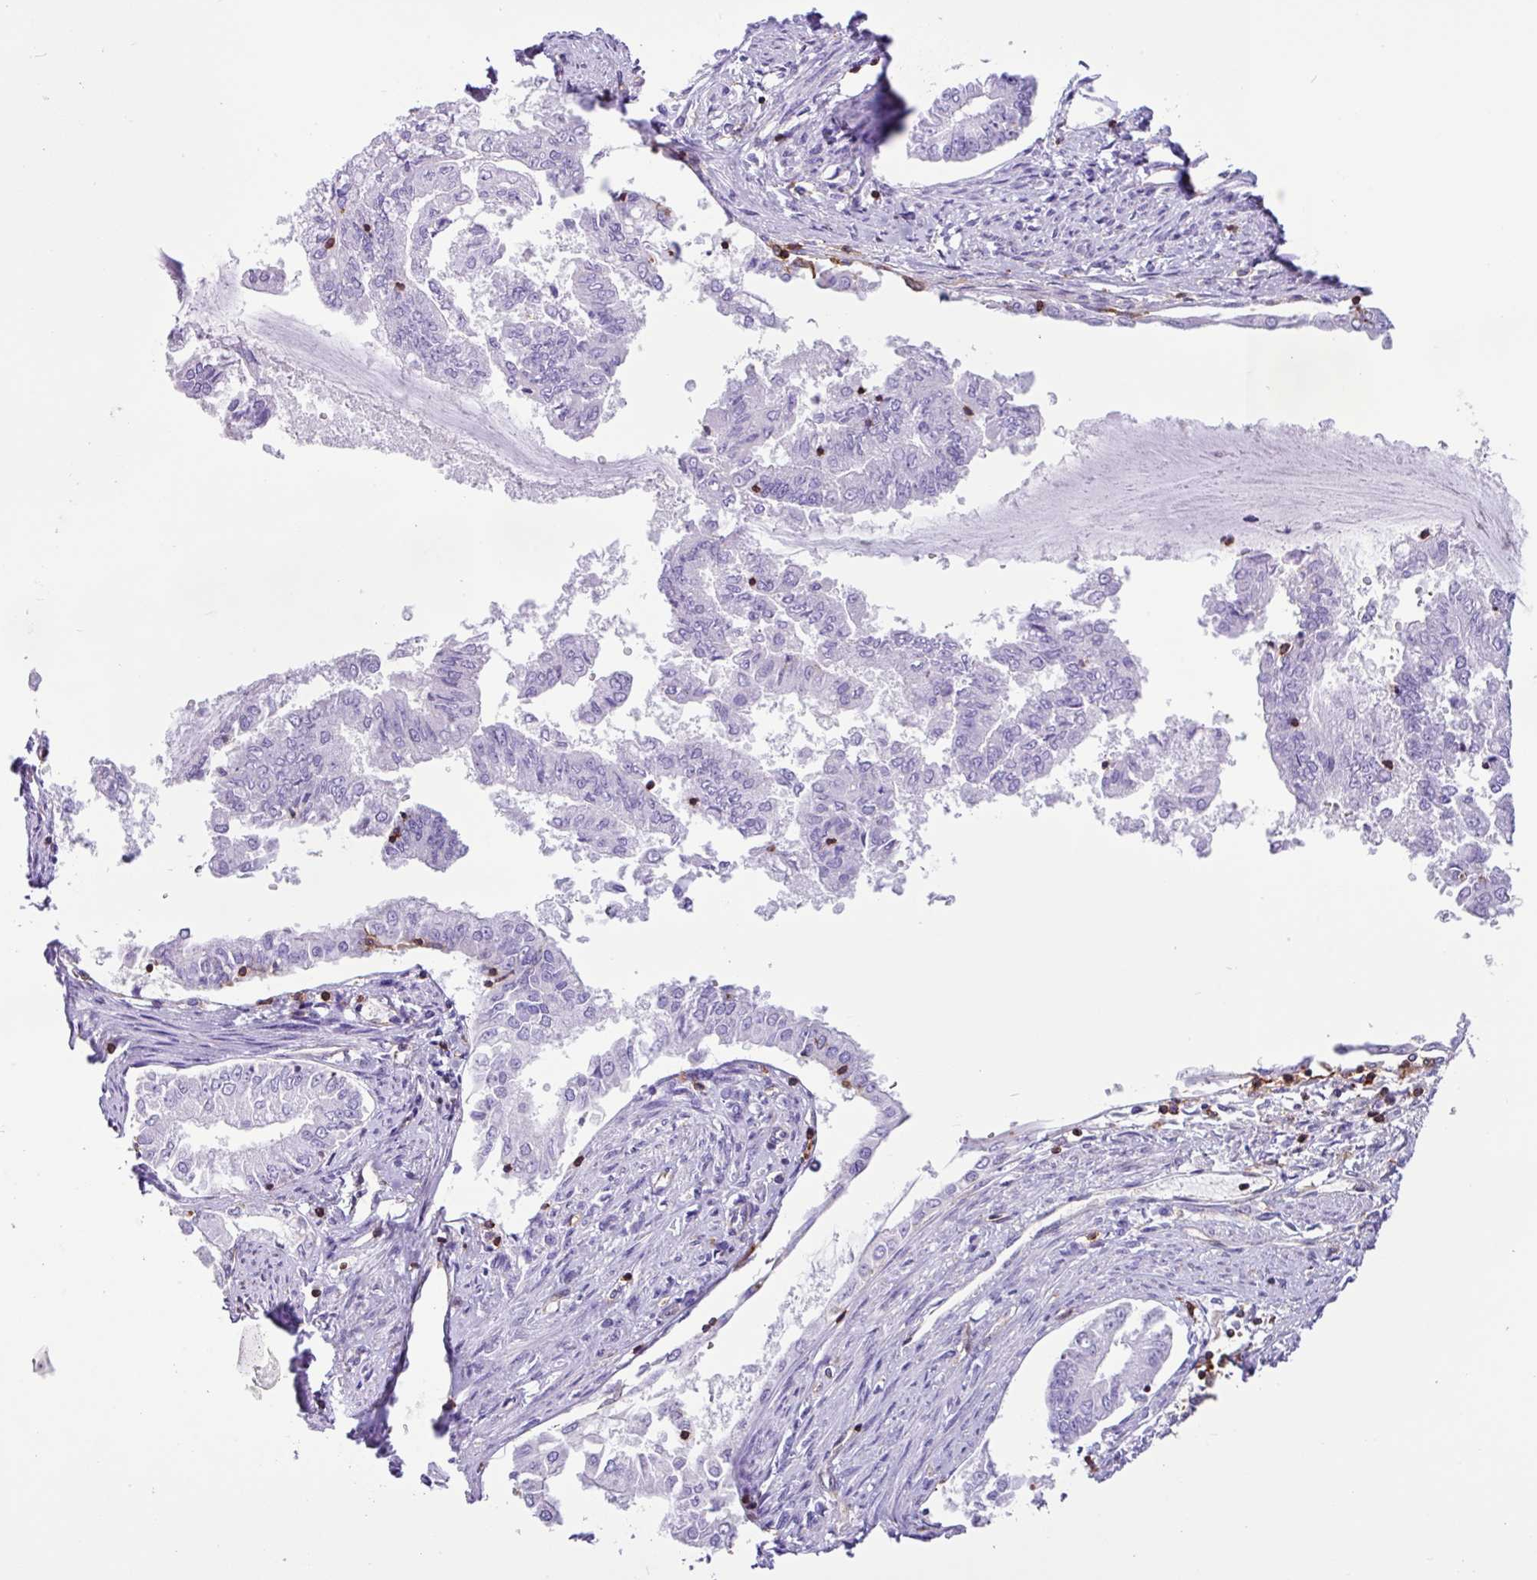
{"staining": {"intensity": "negative", "quantity": "none", "location": "none"}, "tissue": "endometrial cancer", "cell_type": "Tumor cells", "image_type": "cancer", "snomed": [{"axis": "morphology", "description": "Adenocarcinoma, NOS"}, {"axis": "topography", "description": "Endometrium"}], "caption": "Endometrial adenocarcinoma was stained to show a protein in brown. There is no significant expression in tumor cells. (IHC, brightfield microscopy, high magnification).", "gene": "PPP1R18", "patient": {"sex": "female", "age": 76}}